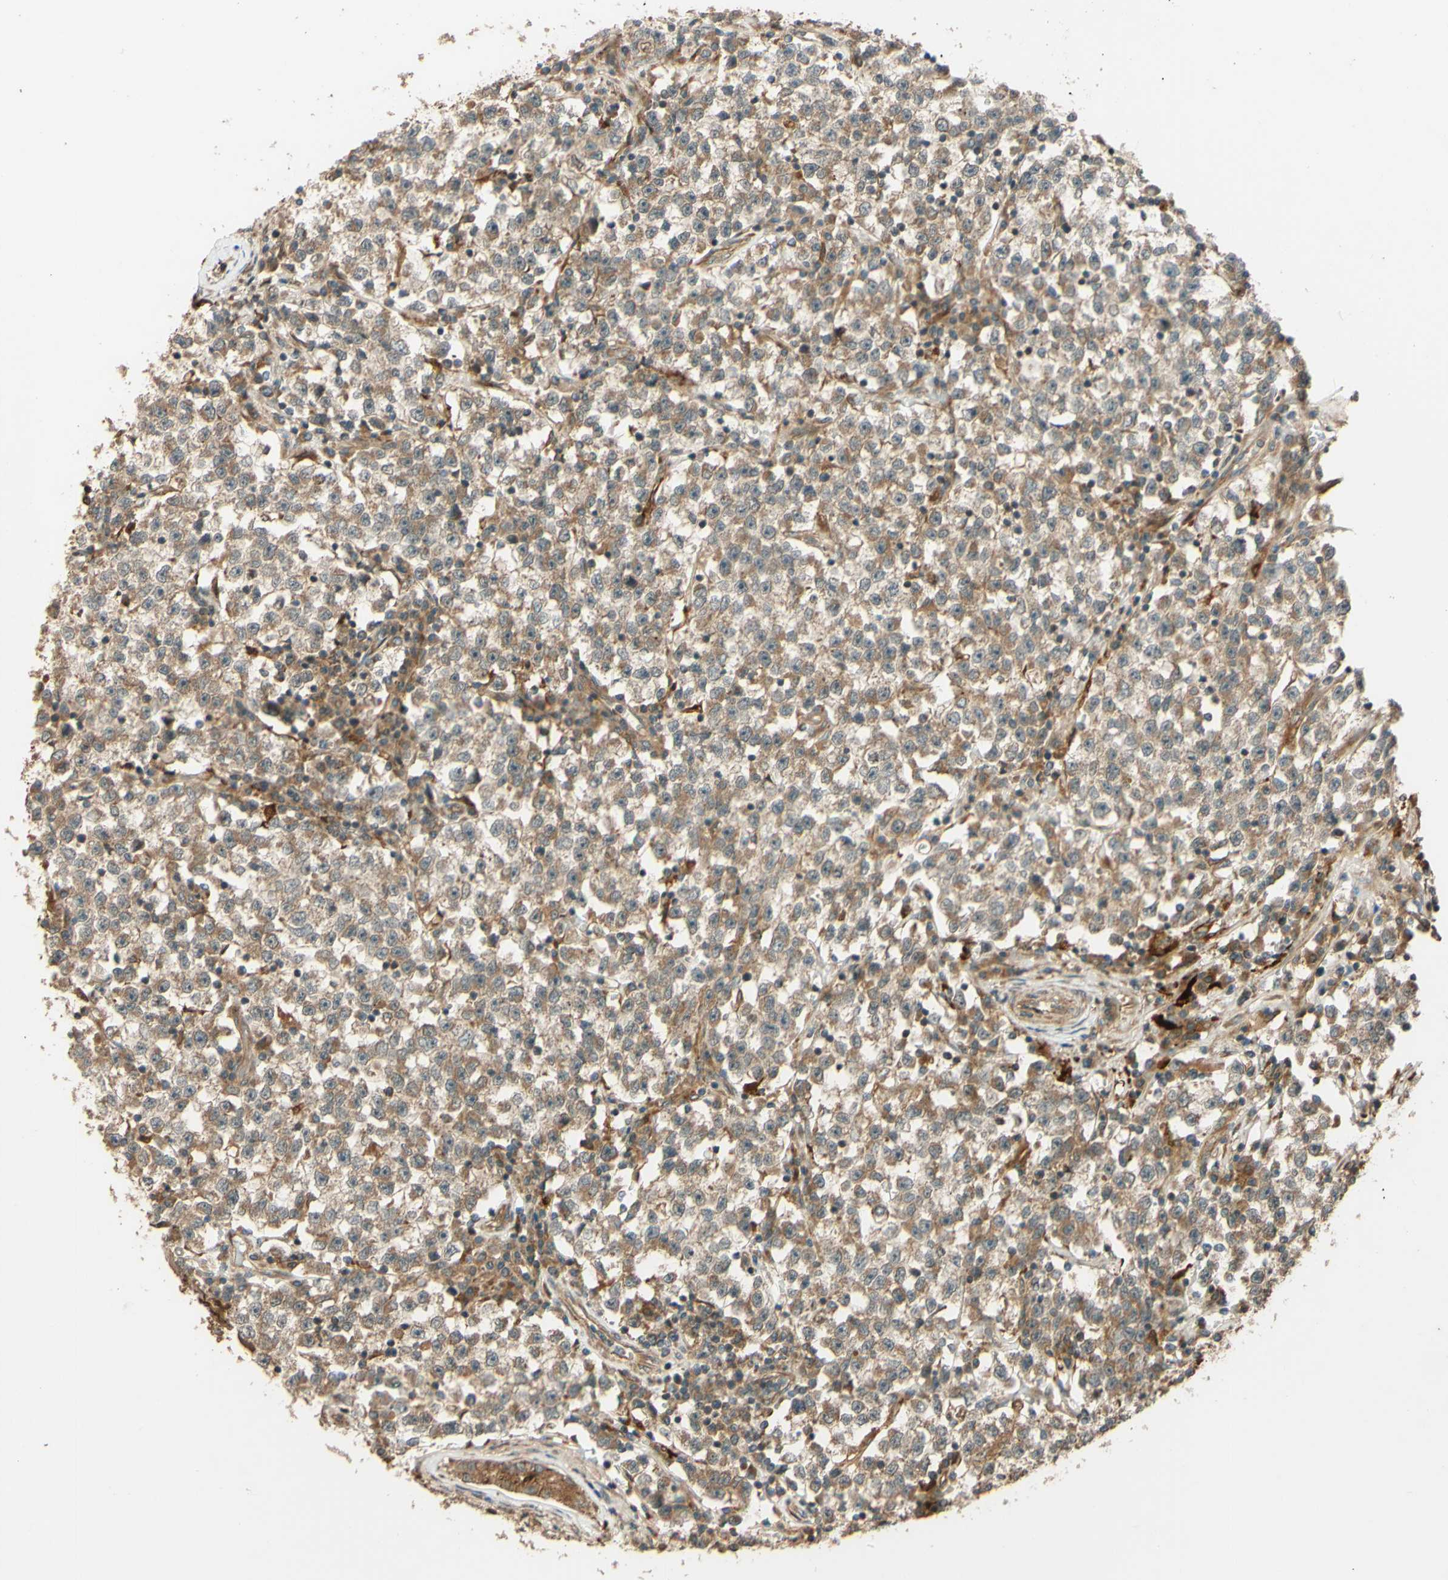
{"staining": {"intensity": "weak", "quantity": ">75%", "location": "cytoplasmic/membranous"}, "tissue": "testis cancer", "cell_type": "Tumor cells", "image_type": "cancer", "snomed": [{"axis": "morphology", "description": "Seminoma, NOS"}, {"axis": "topography", "description": "Testis"}], "caption": "This is a histology image of immunohistochemistry (IHC) staining of testis cancer (seminoma), which shows weak expression in the cytoplasmic/membranous of tumor cells.", "gene": "RNF19A", "patient": {"sex": "male", "age": 22}}